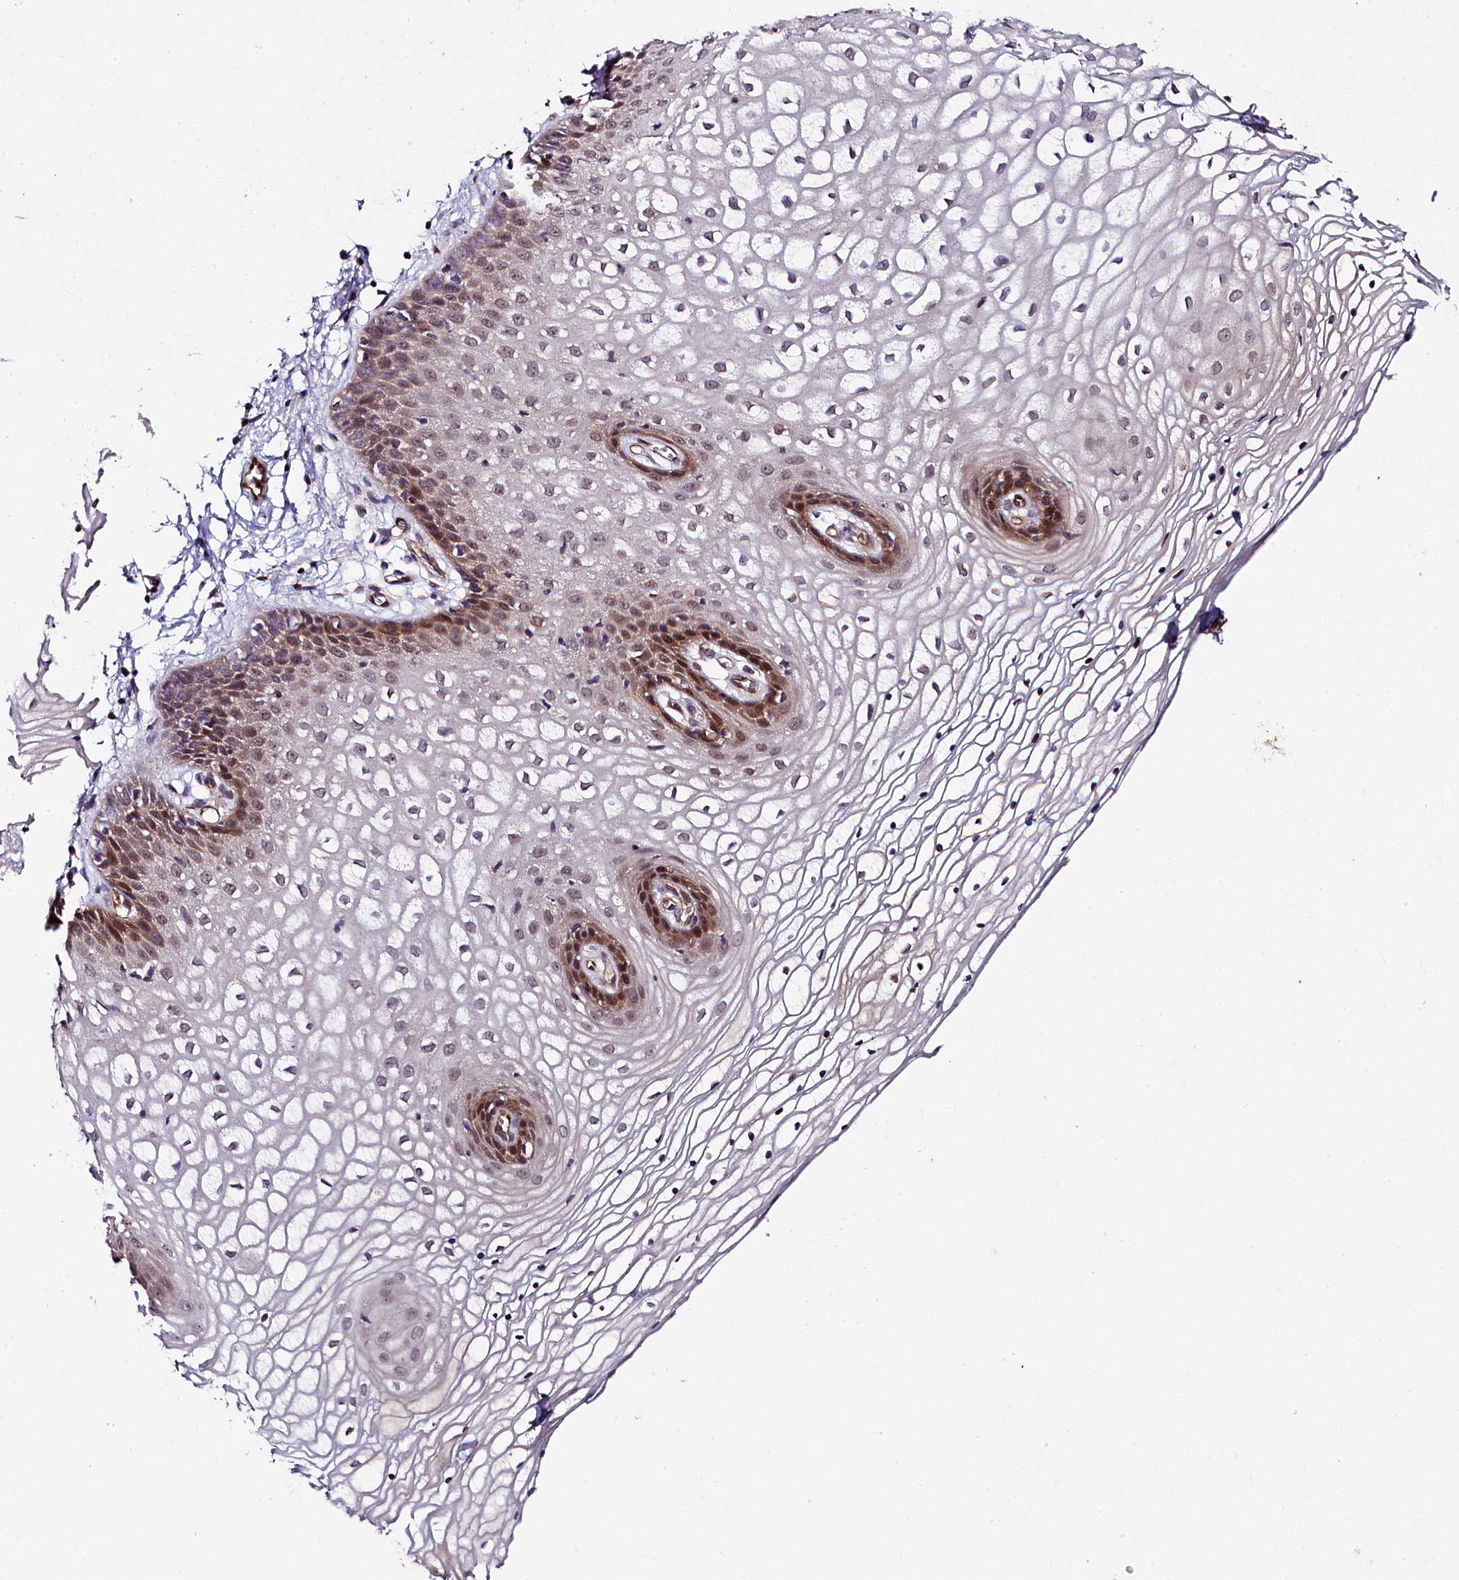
{"staining": {"intensity": "moderate", "quantity": "25%-75%", "location": "cytoplasmic/membranous,nuclear"}, "tissue": "vagina", "cell_type": "Squamous epithelial cells", "image_type": "normal", "snomed": [{"axis": "morphology", "description": "Normal tissue, NOS"}, {"axis": "topography", "description": "Vagina"}], "caption": "Benign vagina reveals moderate cytoplasmic/membranous,nuclear expression in about 25%-75% of squamous epithelial cells, visualized by immunohistochemistry. Nuclei are stained in blue.", "gene": "SNRK", "patient": {"sex": "female", "age": 34}}